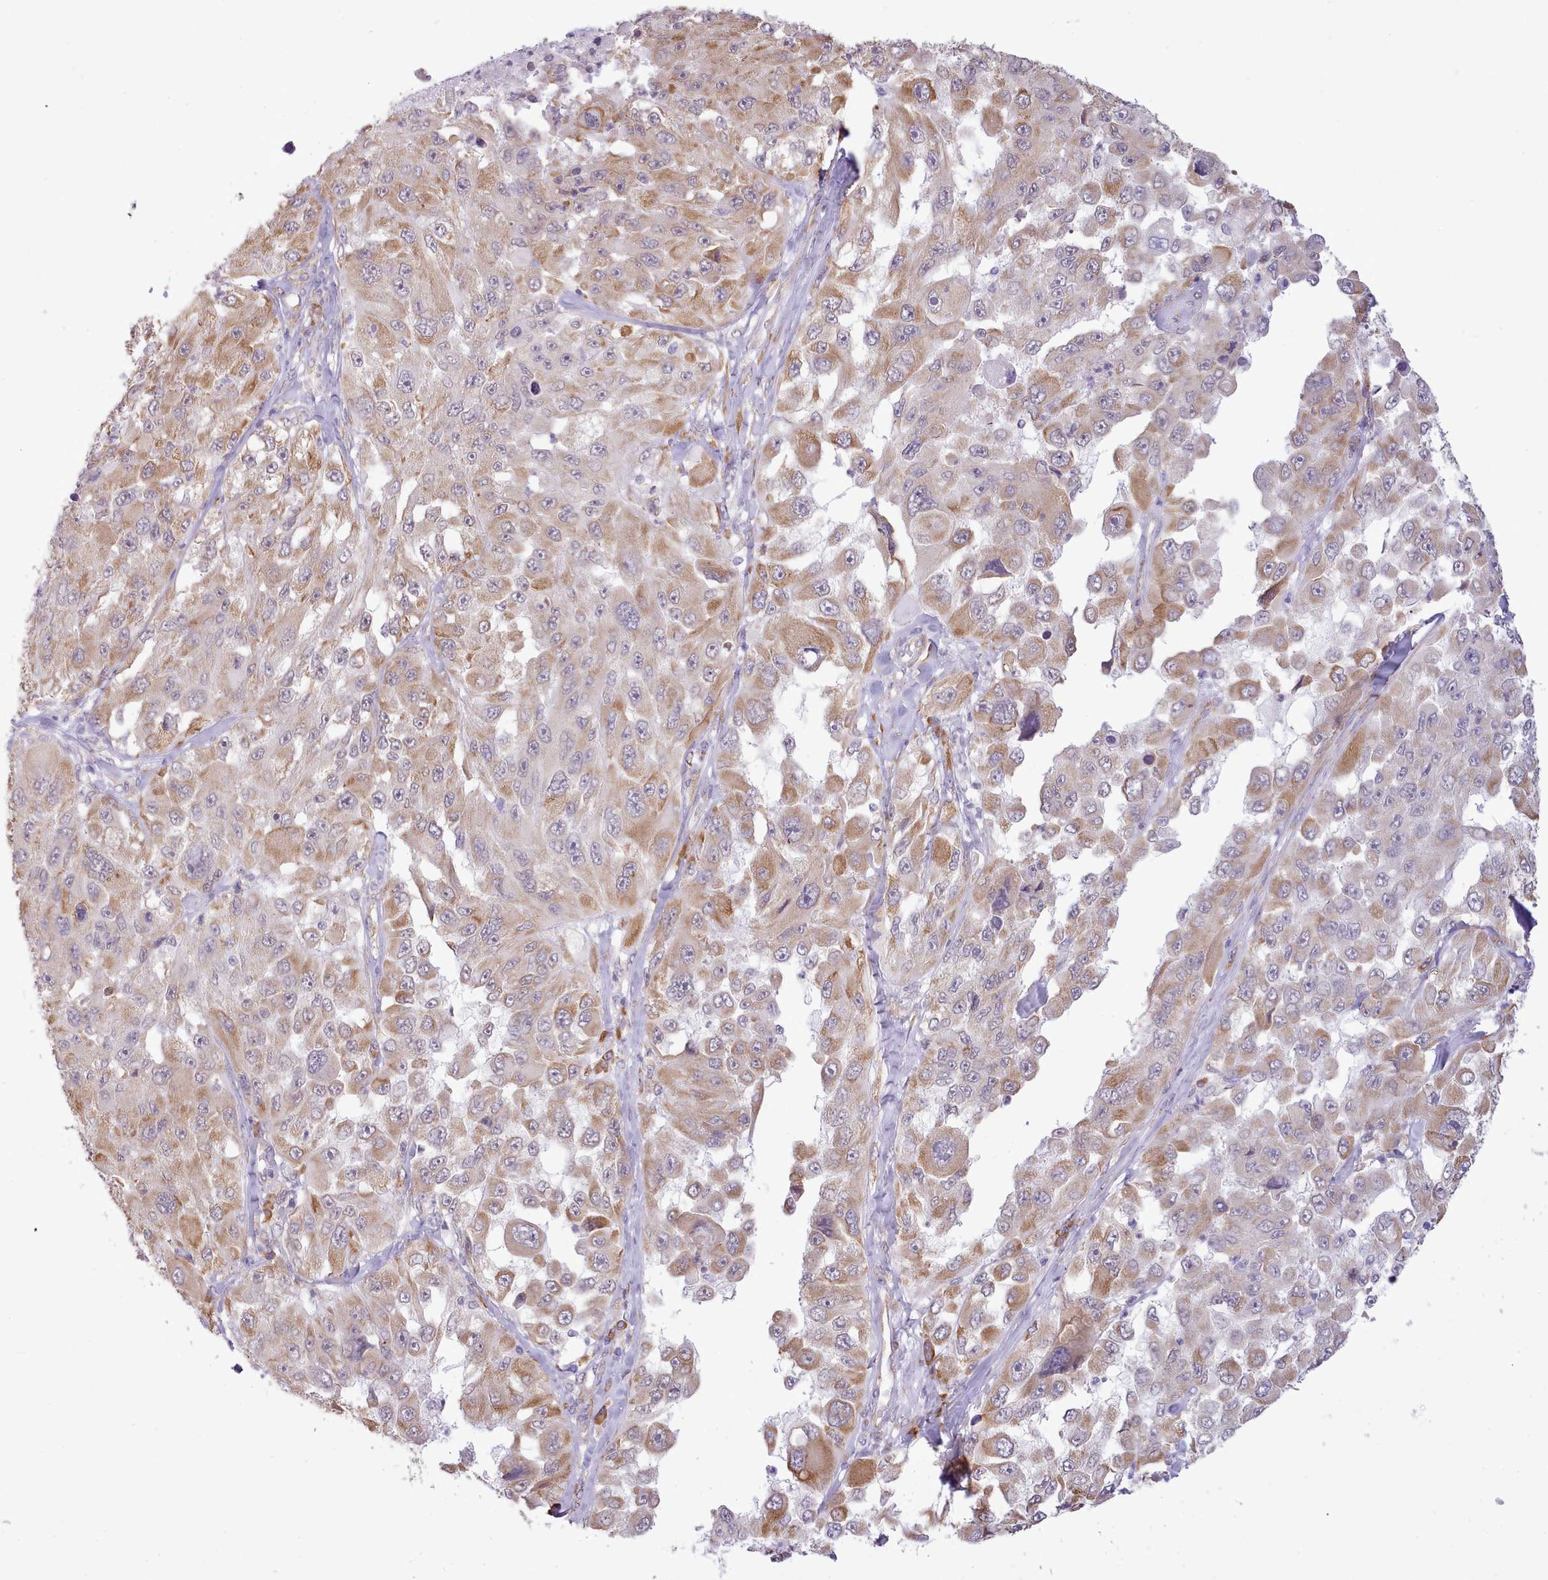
{"staining": {"intensity": "moderate", "quantity": ">75%", "location": "cytoplasmic/membranous"}, "tissue": "melanoma", "cell_type": "Tumor cells", "image_type": "cancer", "snomed": [{"axis": "morphology", "description": "Malignant melanoma, Metastatic site"}, {"axis": "topography", "description": "Lymph node"}], "caption": "The immunohistochemical stain shows moderate cytoplasmic/membranous expression in tumor cells of malignant melanoma (metastatic site) tissue.", "gene": "SEC61B", "patient": {"sex": "male", "age": 62}}